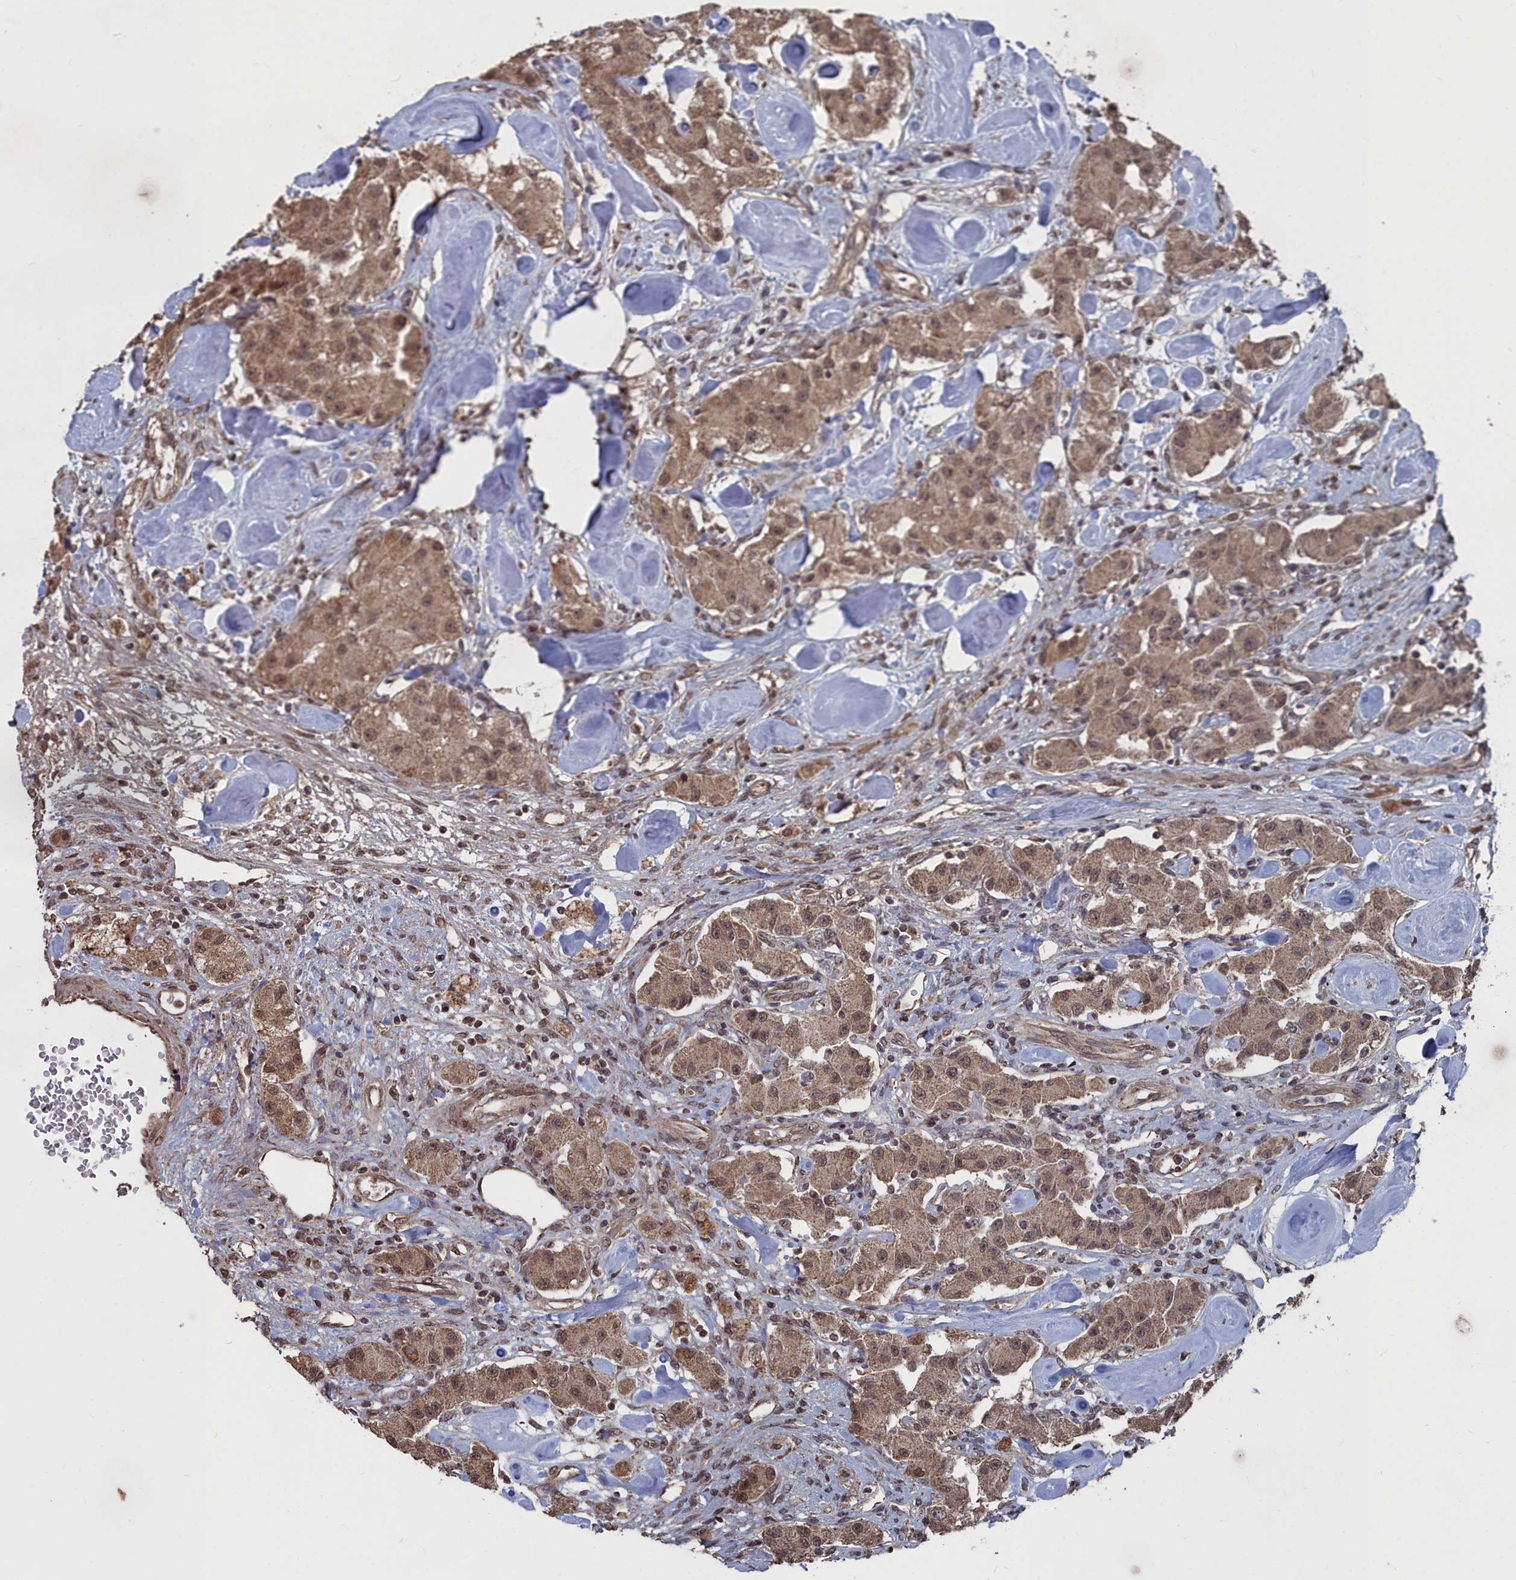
{"staining": {"intensity": "moderate", "quantity": ">75%", "location": "cytoplasmic/membranous,nuclear"}, "tissue": "carcinoid", "cell_type": "Tumor cells", "image_type": "cancer", "snomed": [{"axis": "morphology", "description": "Carcinoid, malignant, NOS"}, {"axis": "topography", "description": "Pancreas"}], "caption": "Moderate cytoplasmic/membranous and nuclear protein positivity is identified in about >75% of tumor cells in carcinoid.", "gene": "CCNP", "patient": {"sex": "male", "age": 41}}